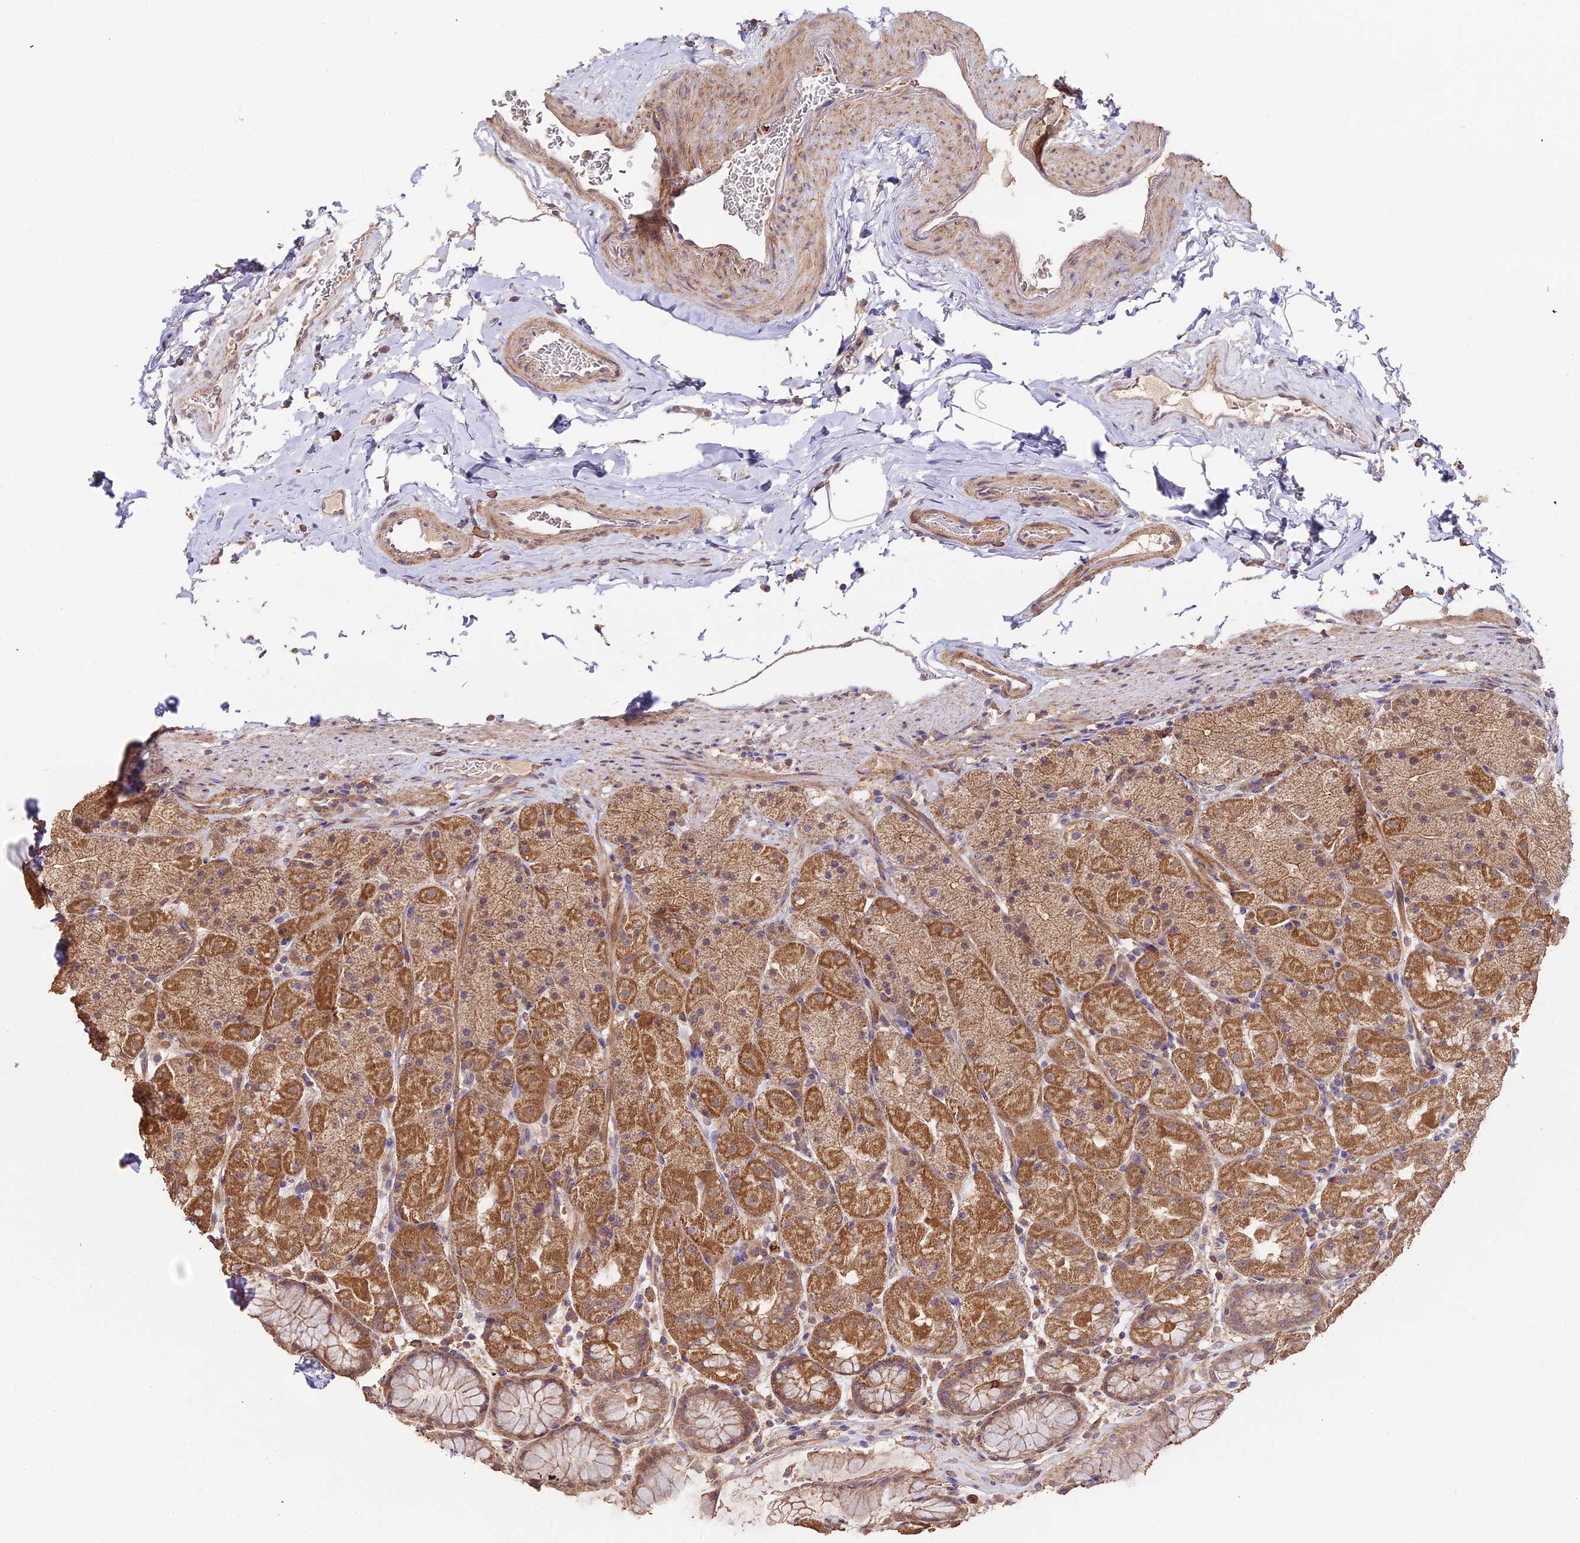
{"staining": {"intensity": "strong", "quantity": ">75%", "location": "cytoplasmic/membranous"}, "tissue": "stomach", "cell_type": "Glandular cells", "image_type": "normal", "snomed": [{"axis": "morphology", "description": "Normal tissue, NOS"}, {"axis": "topography", "description": "Stomach, upper"}, {"axis": "topography", "description": "Stomach, lower"}], "caption": "This photomicrograph reveals immunohistochemistry (IHC) staining of benign human stomach, with high strong cytoplasmic/membranous staining in approximately >75% of glandular cells.", "gene": "METTL13", "patient": {"sex": "male", "age": 67}}